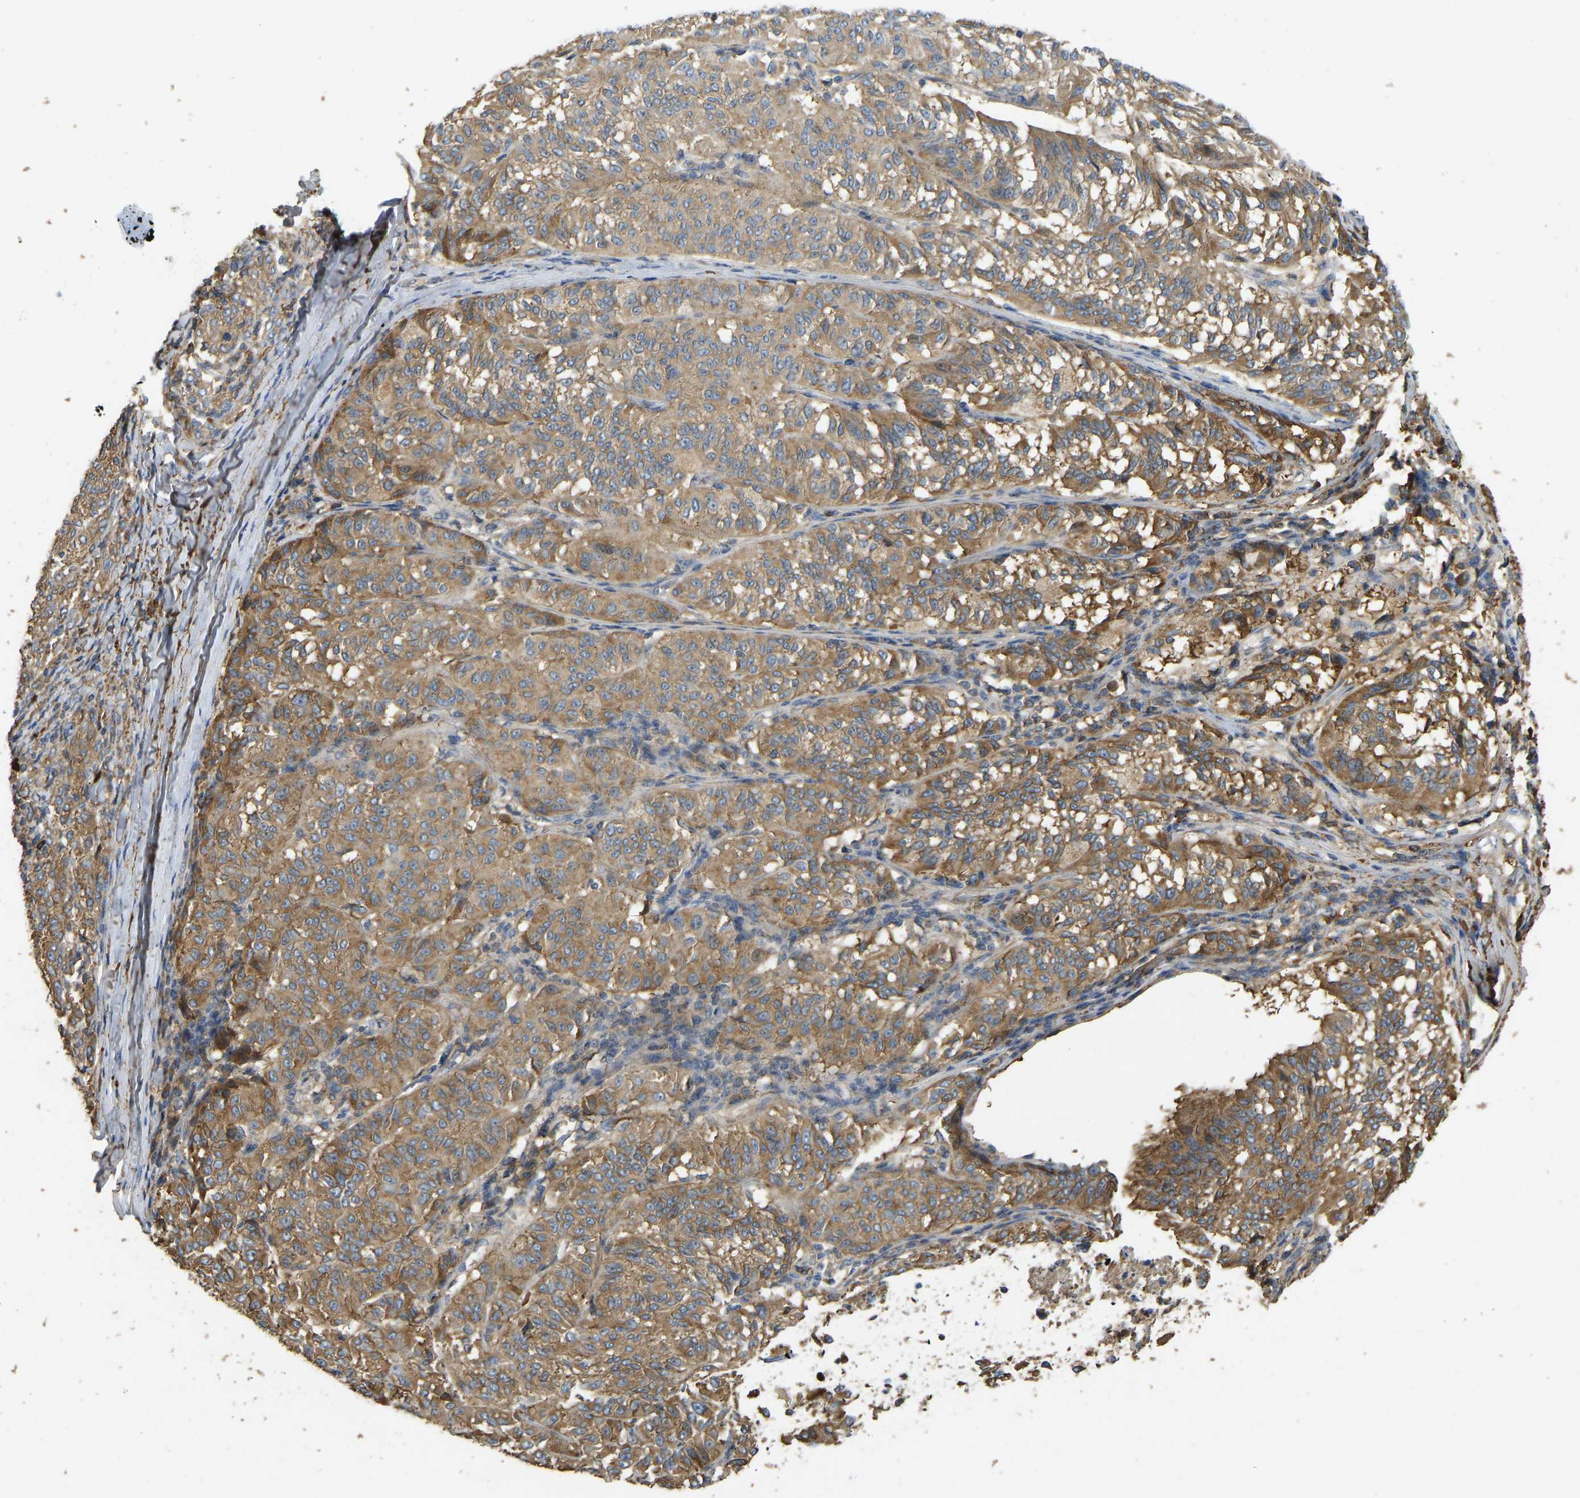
{"staining": {"intensity": "moderate", "quantity": ">75%", "location": "cytoplasmic/membranous"}, "tissue": "melanoma", "cell_type": "Tumor cells", "image_type": "cancer", "snomed": [{"axis": "morphology", "description": "Malignant melanoma, NOS"}, {"axis": "topography", "description": "Skin"}], "caption": "This photomicrograph shows immunohistochemistry (IHC) staining of human melanoma, with medium moderate cytoplasmic/membranous positivity in approximately >75% of tumor cells.", "gene": "VCPKMT", "patient": {"sex": "female", "age": 72}}